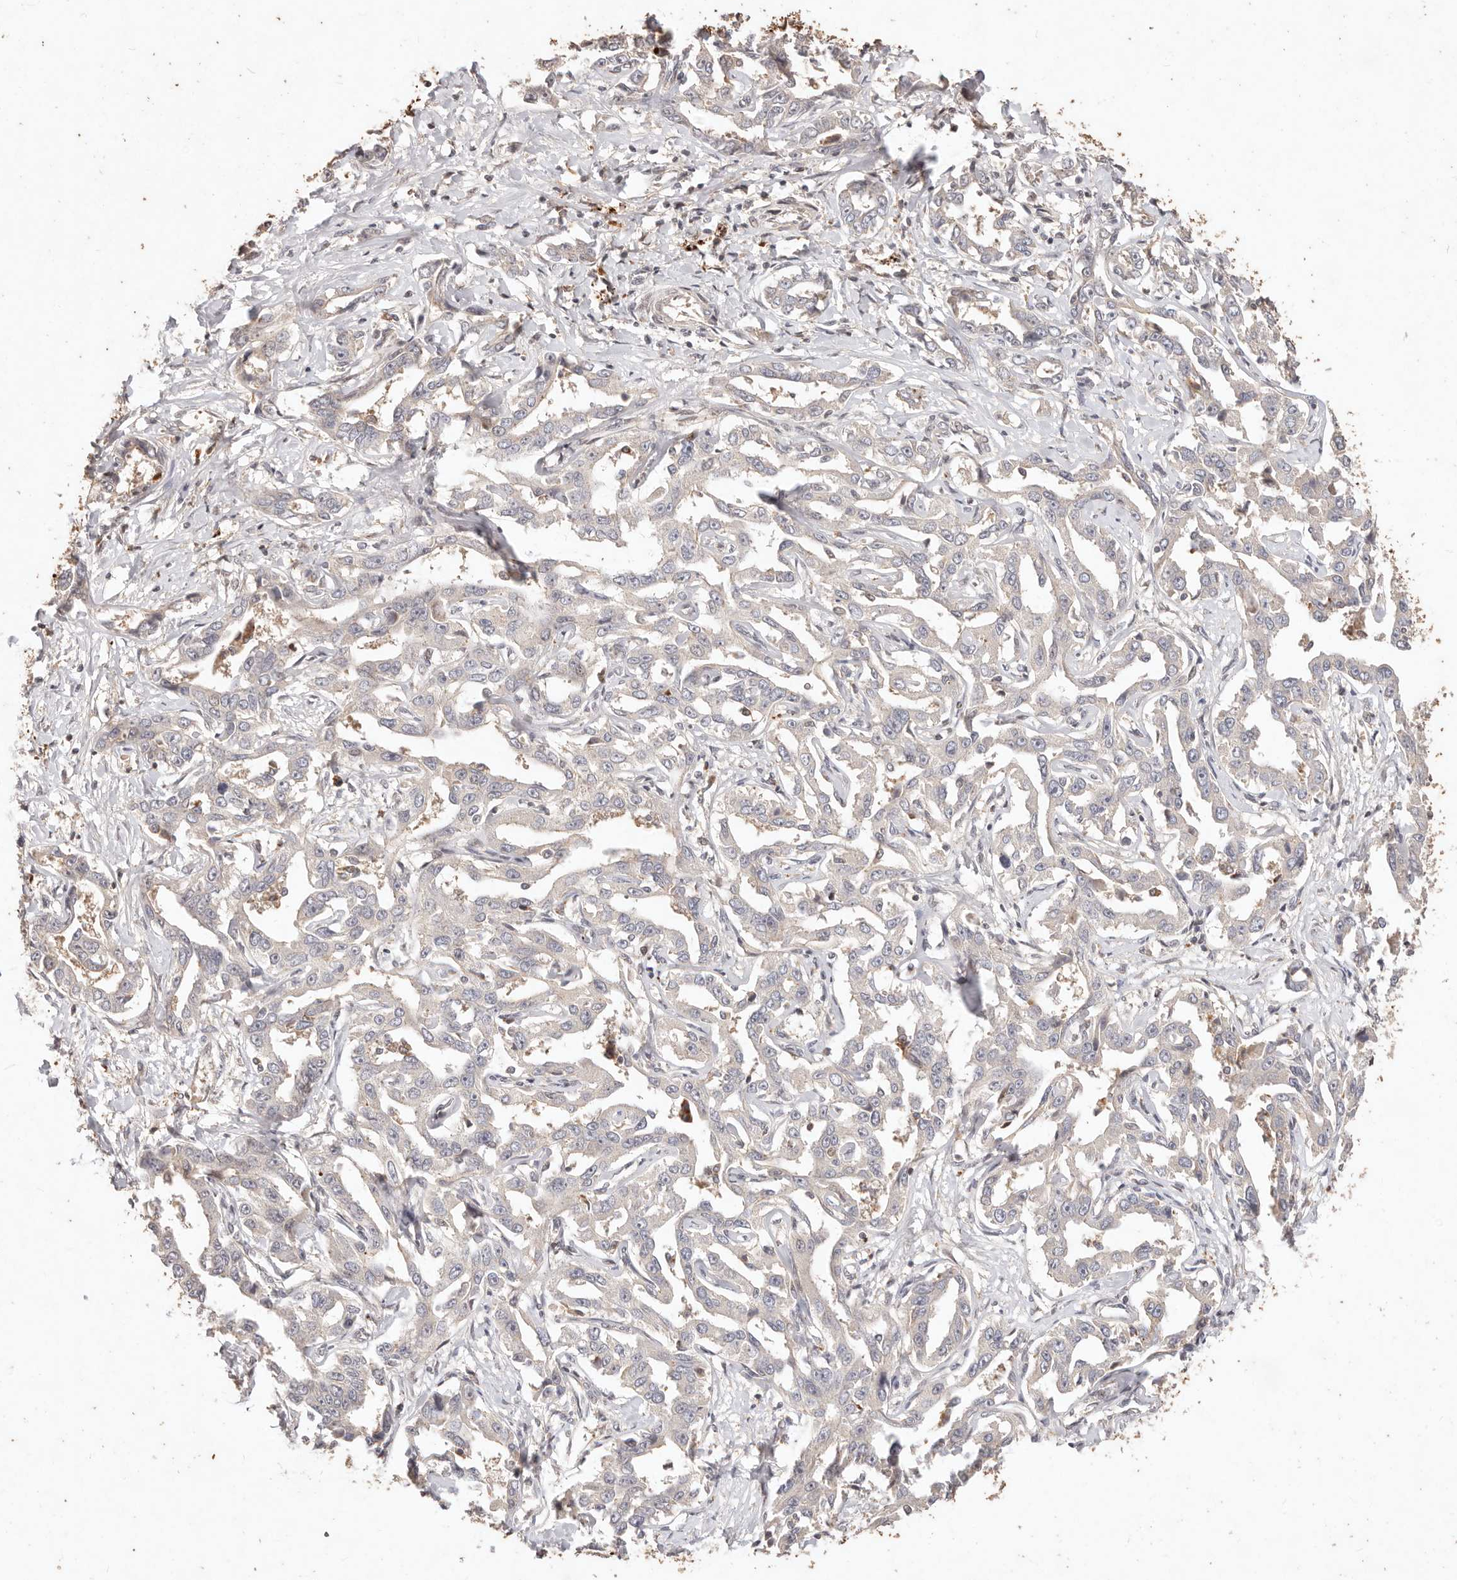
{"staining": {"intensity": "negative", "quantity": "none", "location": "none"}, "tissue": "liver cancer", "cell_type": "Tumor cells", "image_type": "cancer", "snomed": [{"axis": "morphology", "description": "Cholangiocarcinoma"}, {"axis": "topography", "description": "Liver"}], "caption": "The histopathology image displays no staining of tumor cells in liver cancer (cholangiocarcinoma).", "gene": "KIF9", "patient": {"sex": "male", "age": 59}}